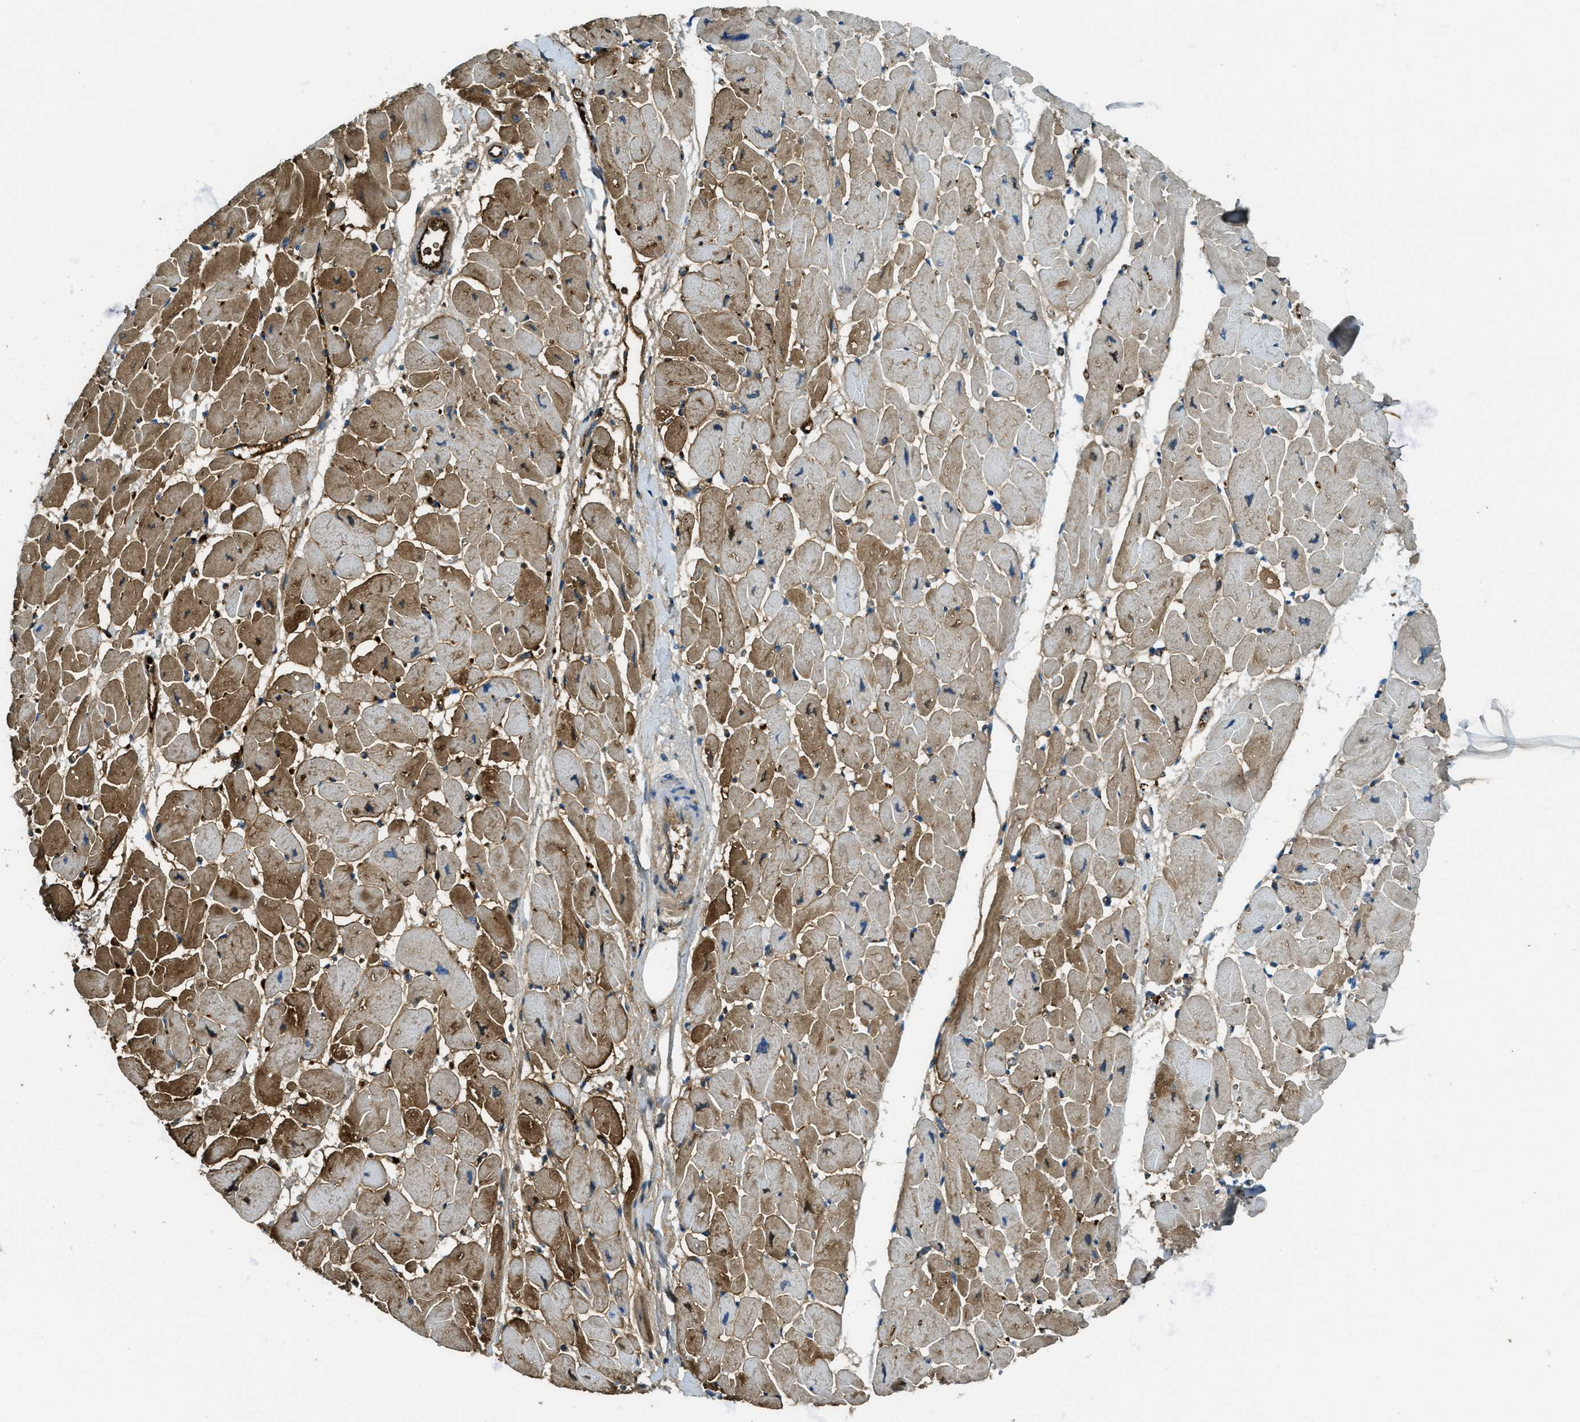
{"staining": {"intensity": "moderate", "quantity": "25%-75%", "location": "cytoplasmic/membranous"}, "tissue": "heart muscle", "cell_type": "Cardiomyocytes", "image_type": "normal", "snomed": [{"axis": "morphology", "description": "Normal tissue, NOS"}, {"axis": "topography", "description": "Heart"}], "caption": "Benign heart muscle exhibits moderate cytoplasmic/membranous staining in approximately 25%-75% of cardiomyocytes.", "gene": "TRIM59", "patient": {"sex": "female", "age": 54}}